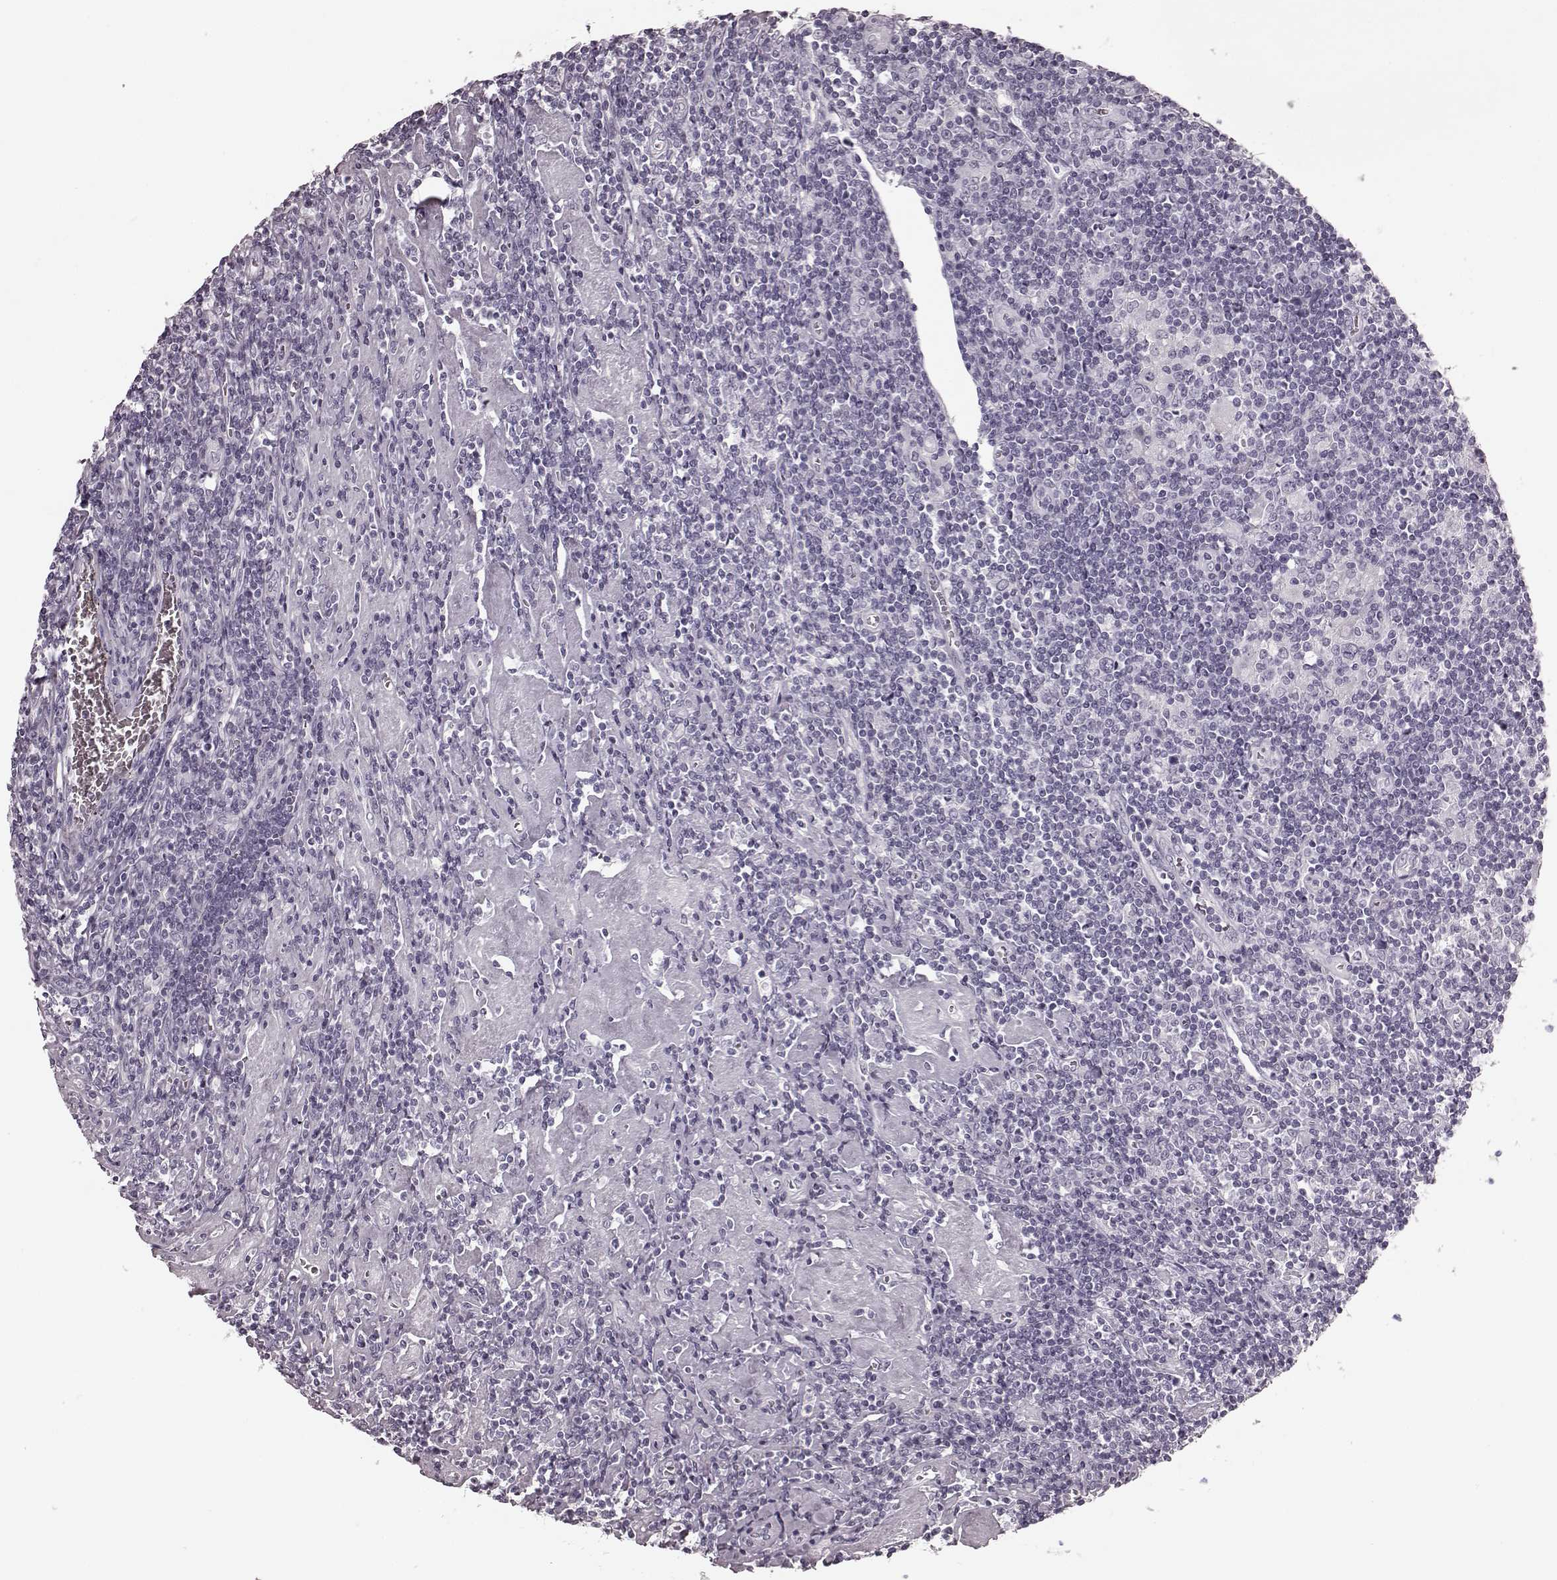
{"staining": {"intensity": "negative", "quantity": "none", "location": "none"}, "tissue": "lymphoma", "cell_type": "Tumor cells", "image_type": "cancer", "snomed": [{"axis": "morphology", "description": "Hodgkin's disease, NOS"}, {"axis": "topography", "description": "Lymph node"}], "caption": "Lymphoma was stained to show a protein in brown. There is no significant positivity in tumor cells.", "gene": "TRPM1", "patient": {"sex": "male", "age": 40}}